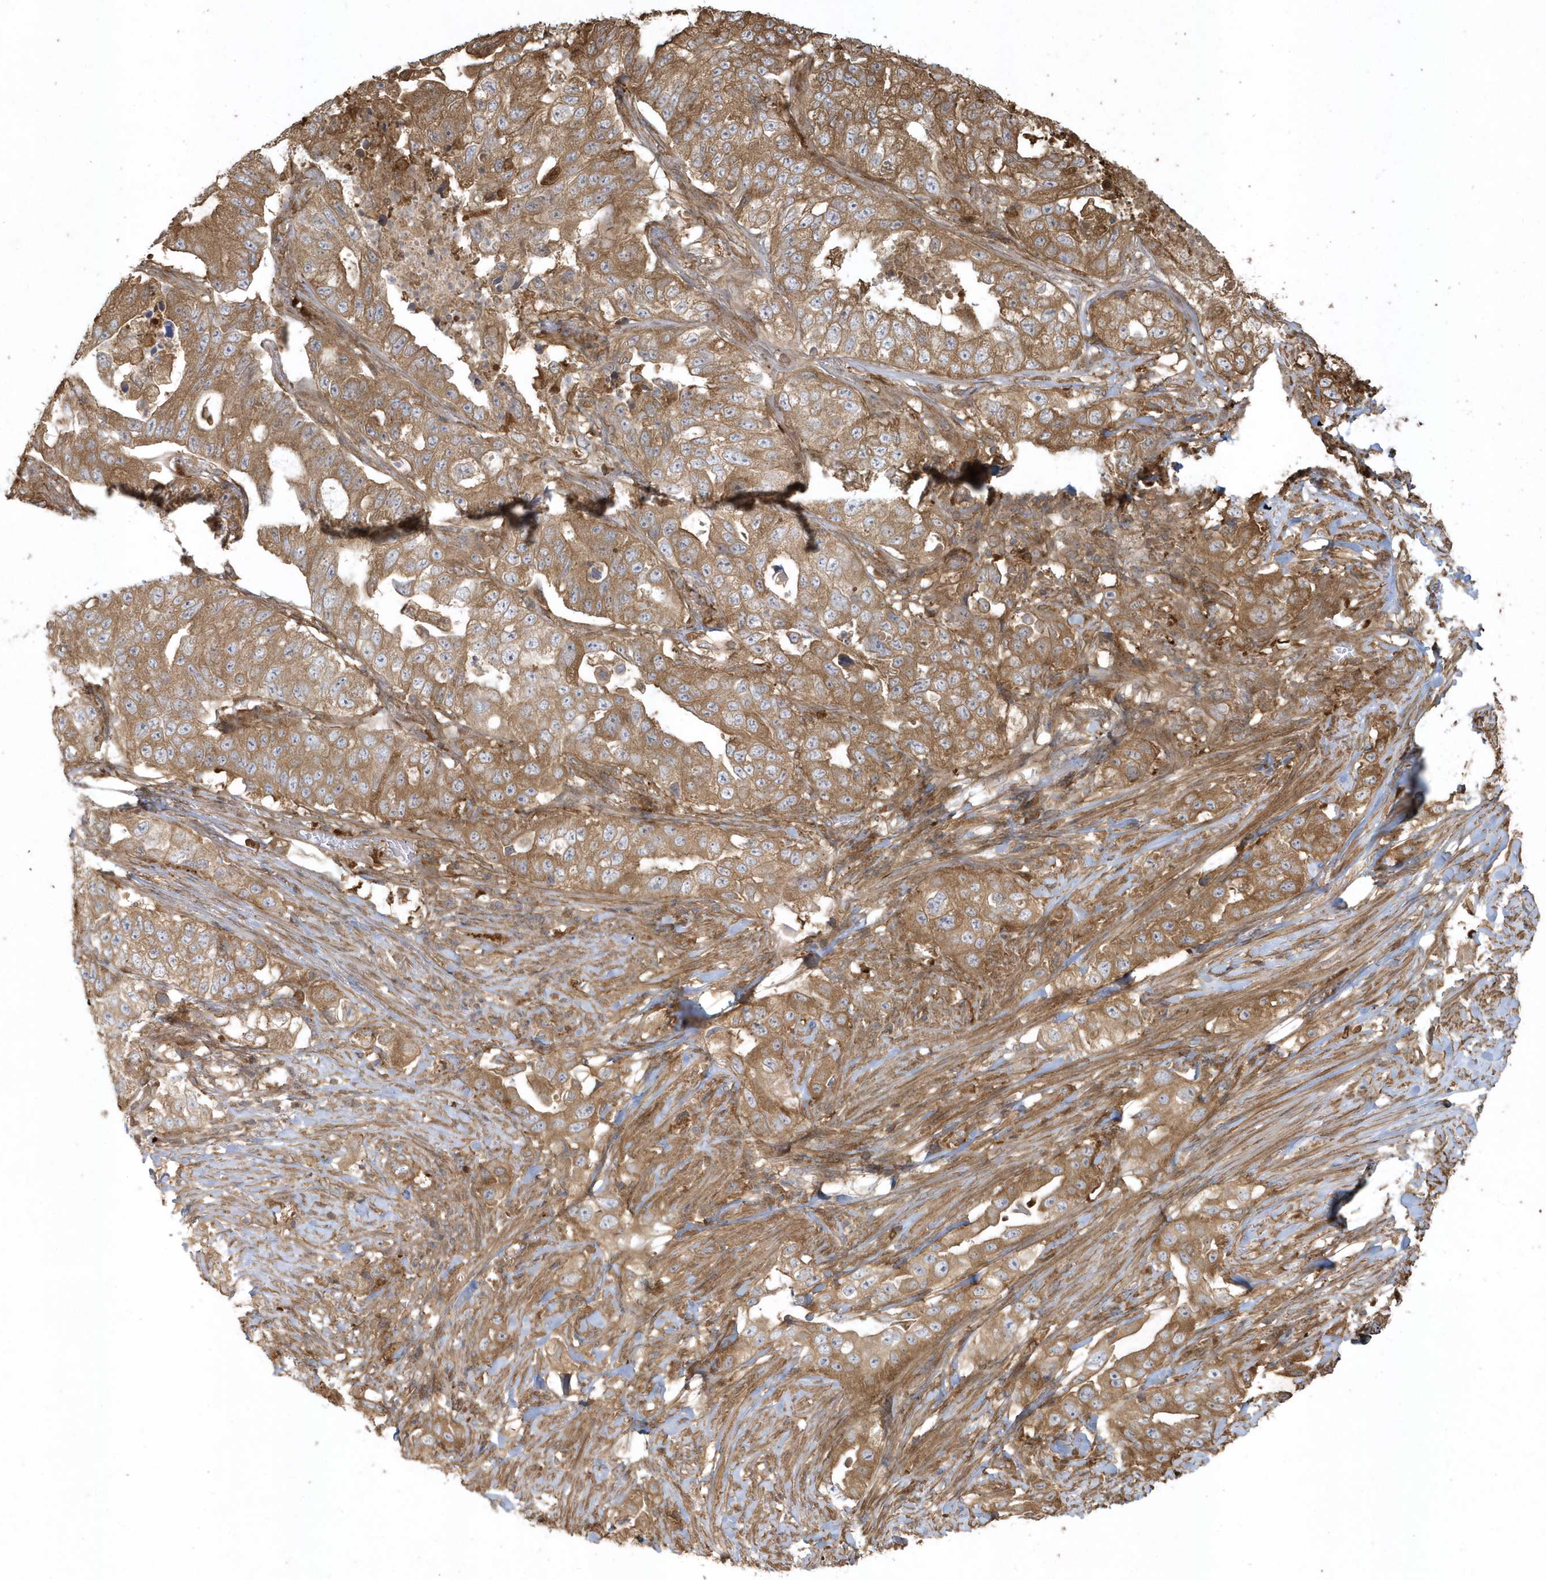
{"staining": {"intensity": "strong", "quantity": ">75%", "location": "cytoplasmic/membranous"}, "tissue": "lung cancer", "cell_type": "Tumor cells", "image_type": "cancer", "snomed": [{"axis": "morphology", "description": "Adenocarcinoma, NOS"}, {"axis": "topography", "description": "Lung"}], "caption": "The image displays immunohistochemical staining of lung adenocarcinoma. There is strong cytoplasmic/membranous positivity is identified in approximately >75% of tumor cells.", "gene": "HNMT", "patient": {"sex": "female", "age": 51}}